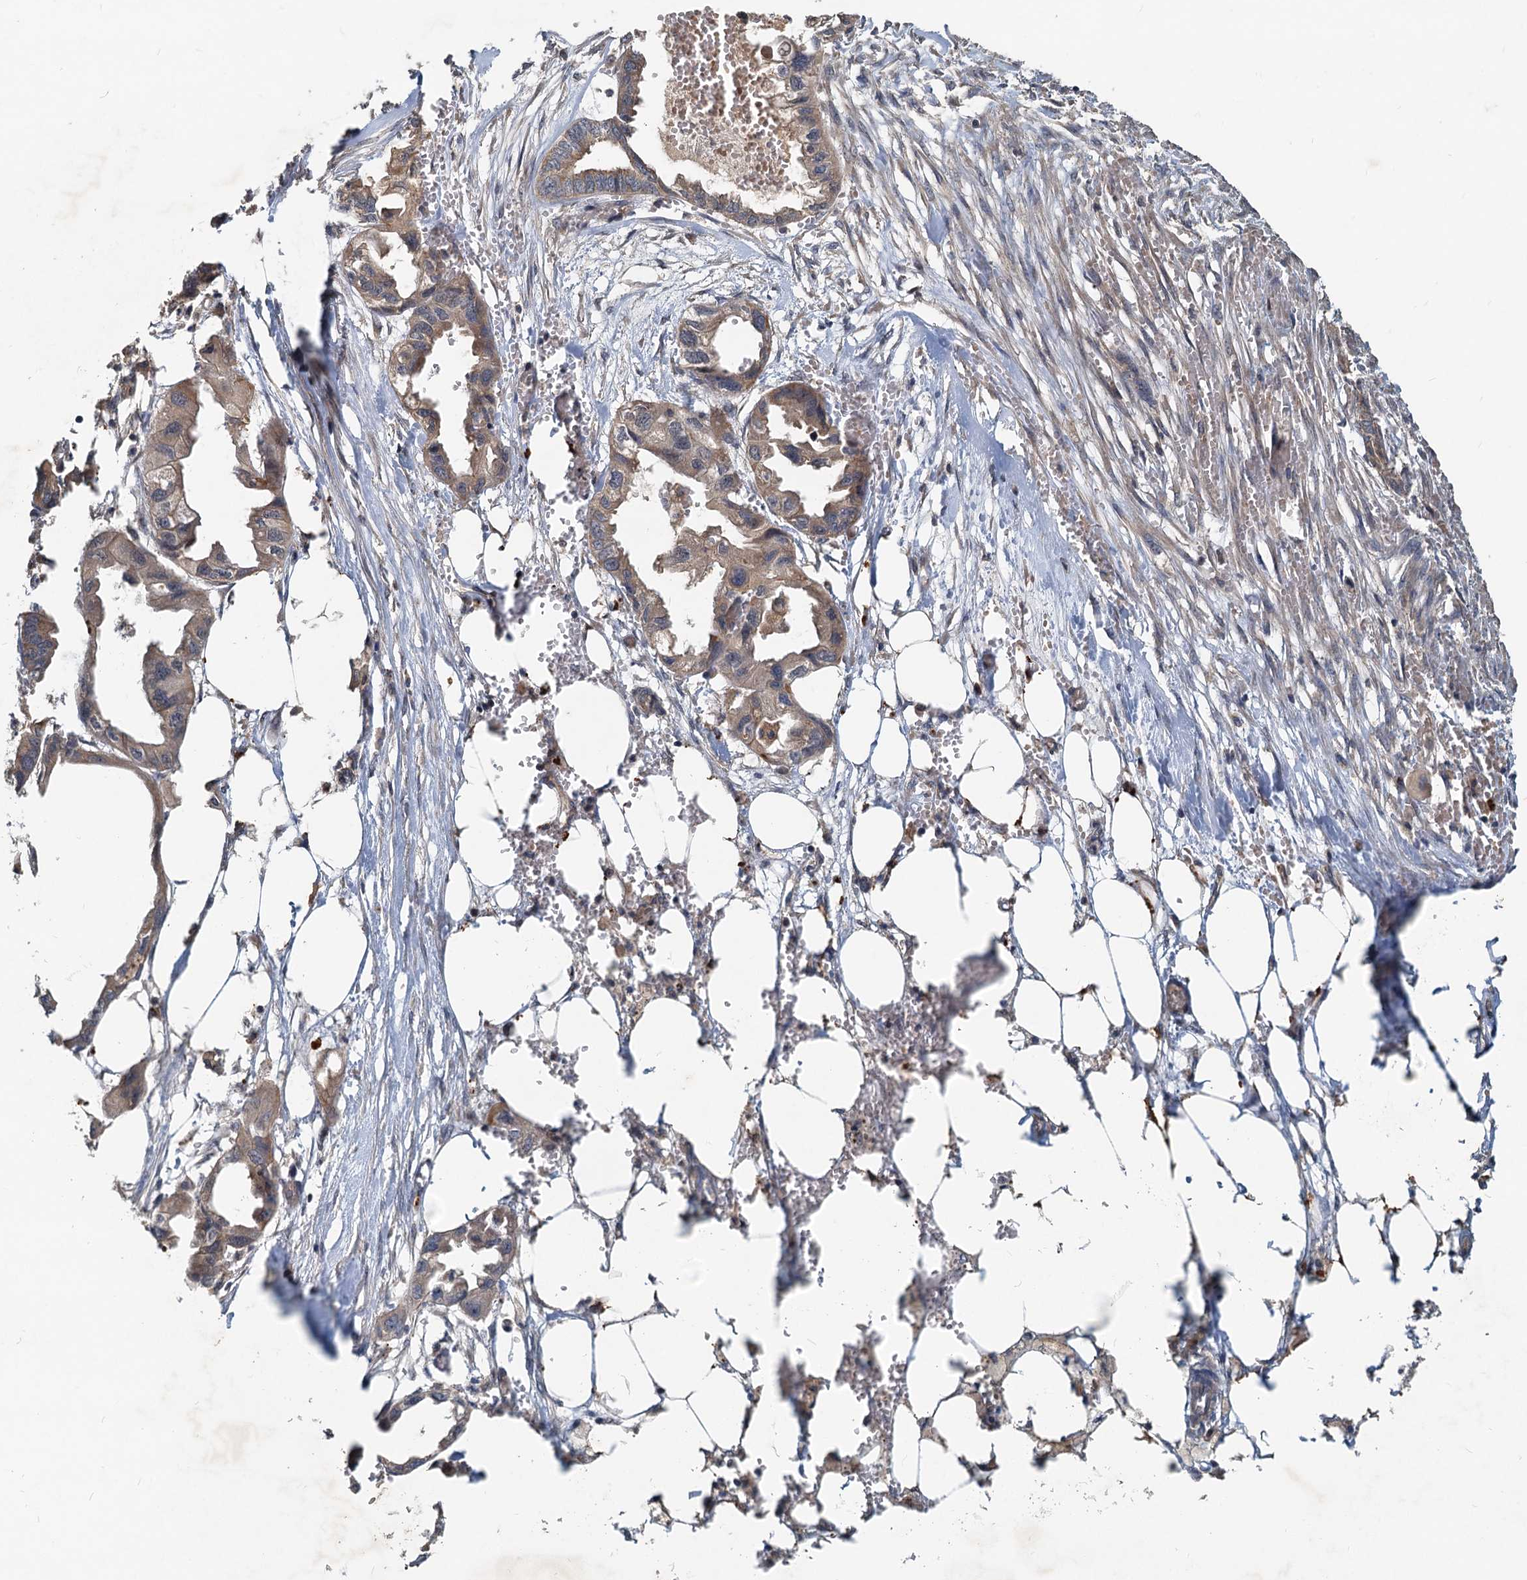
{"staining": {"intensity": "moderate", "quantity": ">75%", "location": "cytoplasmic/membranous"}, "tissue": "endometrial cancer", "cell_type": "Tumor cells", "image_type": "cancer", "snomed": [{"axis": "morphology", "description": "Adenocarcinoma, NOS"}, {"axis": "morphology", "description": "Adenocarcinoma, metastatic, NOS"}, {"axis": "topography", "description": "Adipose tissue"}, {"axis": "topography", "description": "Endometrium"}], "caption": "IHC histopathology image of metastatic adenocarcinoma (endometrial) stained for a protein (brown), which demonstrates medium levels of moderate cytoplasmic/membranous expression in approximately >75% of tumor cells.", "gene": "CEP68", "patient": {"sex": "female", "age": 67}}